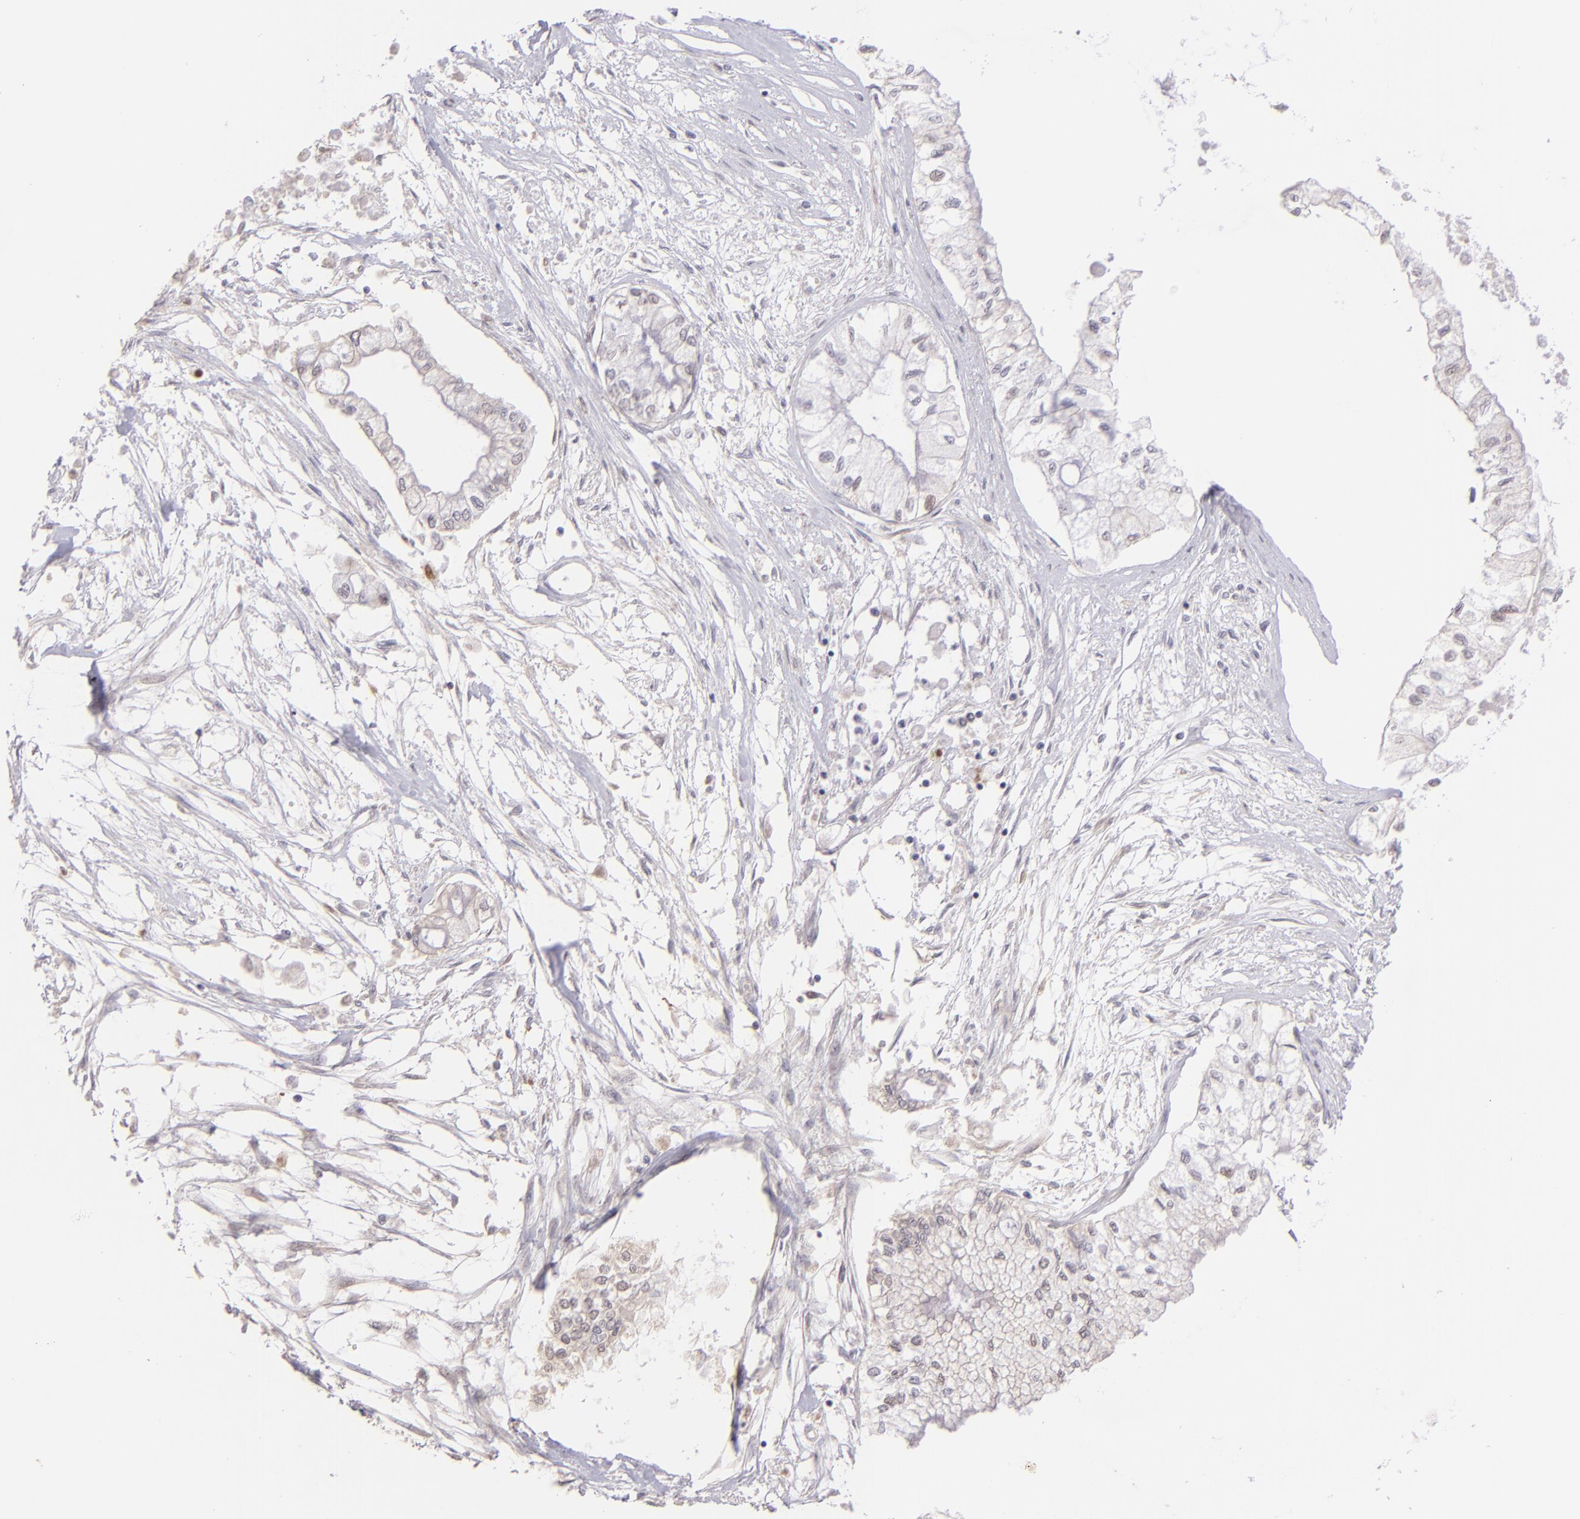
{"staining": {"intensity": "negative", "quantity": "none", "location": "none"}, "tissue": "pancreatic cancer", "cell_type": "Tumor cells", "image_type": "cancer", "snomed": [{"axis": "morphology", "description": "Adenocarcinoma, NOS"}, {"axis": "topography", "description": "Pancreas"}], "caption": "Tumor cells show no significant staining in adenocarcinoma (pancreatic). The staining is performed using DAB (3,3'-diaminobenzidine) brown chromogen with nuclei counter-stained in using hematoxylin.", "gene": "MAGEA1", "patient": {"sex": "male", "age": 79}}